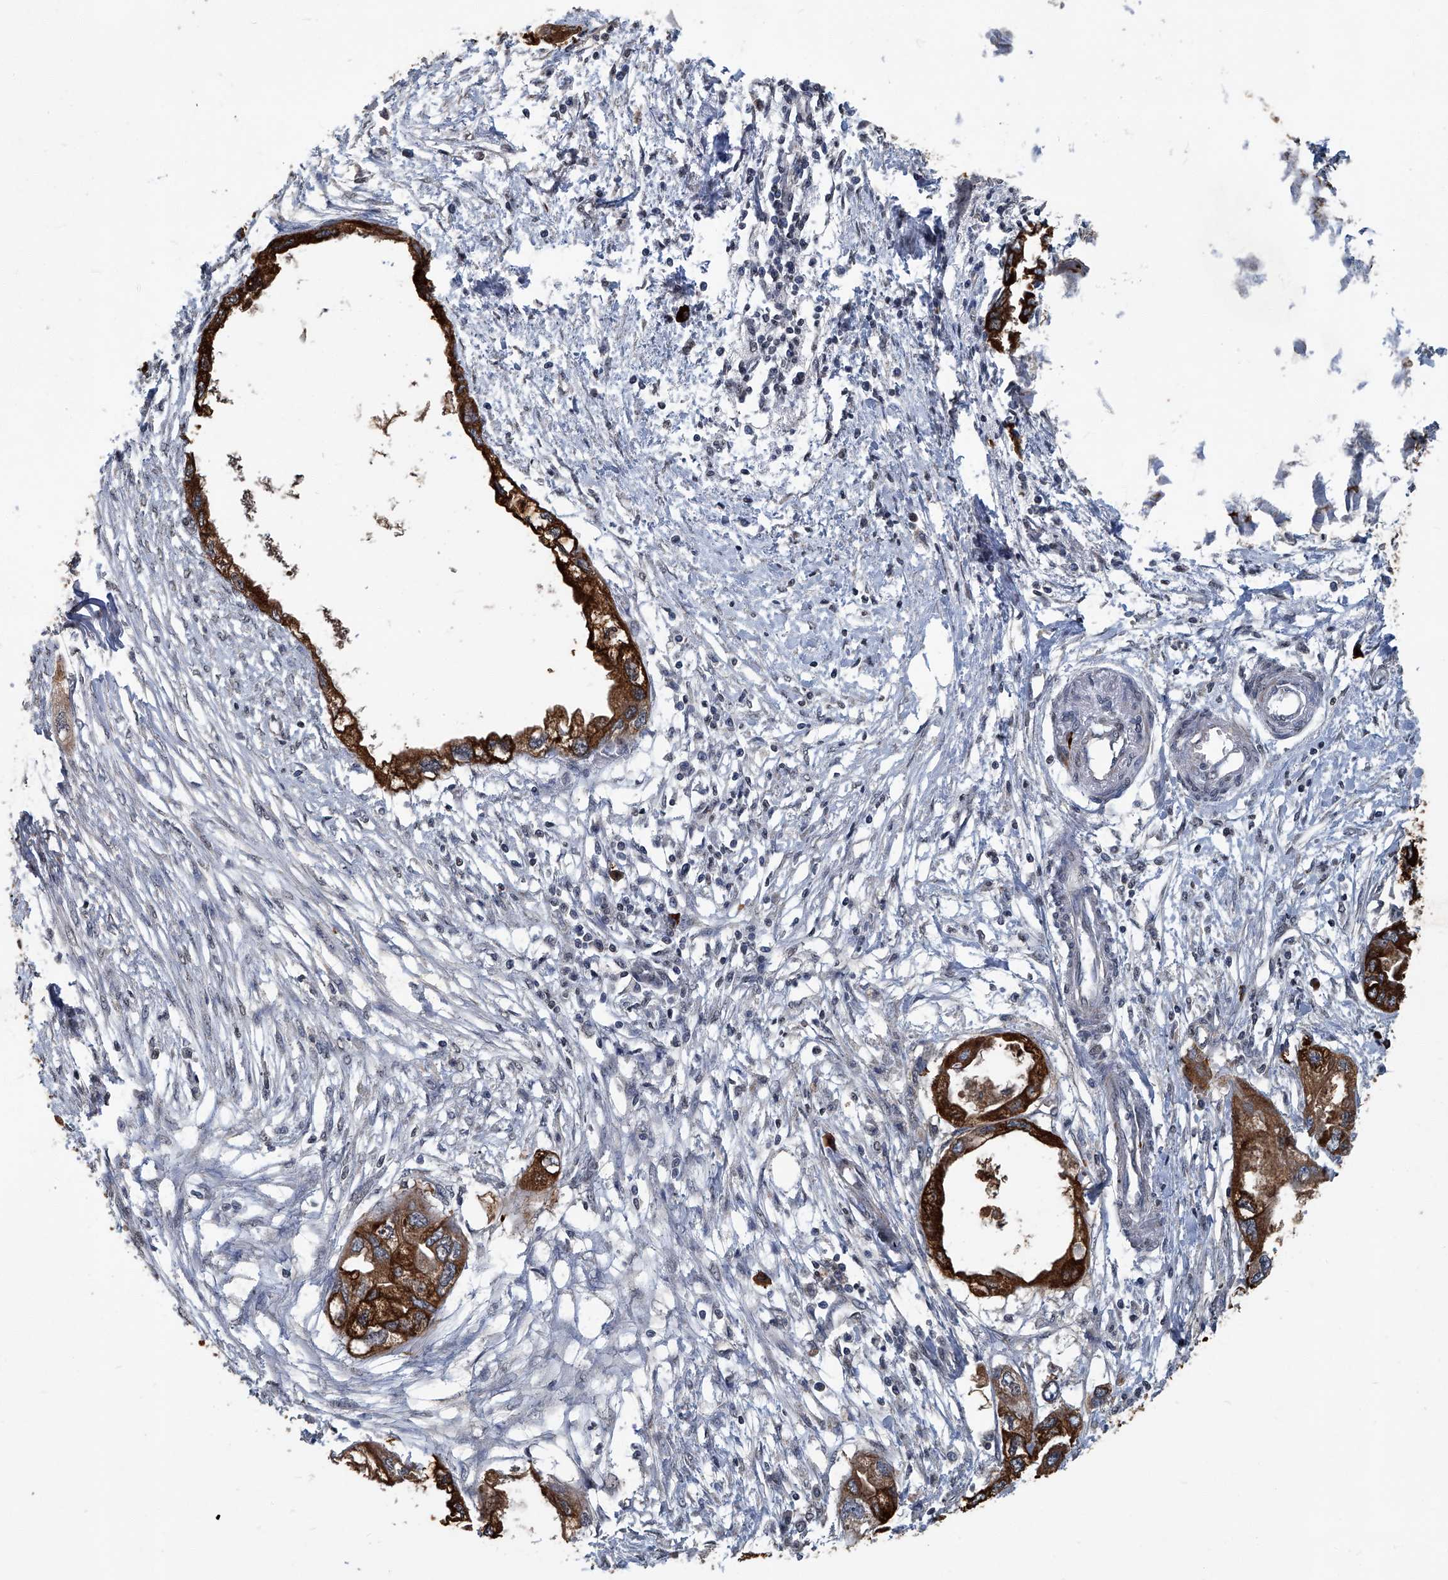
{"staining": {"intensity": "strong", "quantity": ">75%", "location": "cytoplasmic/membranous"}, "tissue": "endometrial cancer", "cell_type": "Tumor cells", "image_type": "cancer", "snomed": [{"axis": "morphology", "description": "Adenocarcinoma, NOS"}, {"axis": "morphology", "description": "Adenocarcinoma, metastatic, NOS"}, {"axis": "topography", "description": "Adipose tissue"}, {"axis": "topography", "description": "Endometrium"}], "caption": "Tumor cells display strong cytoplasmic/membranous staining in approximately >75% of cells in endometrial cancer.", "gene": "GPR132", "patient": {"sex": "female", "age": 67}}